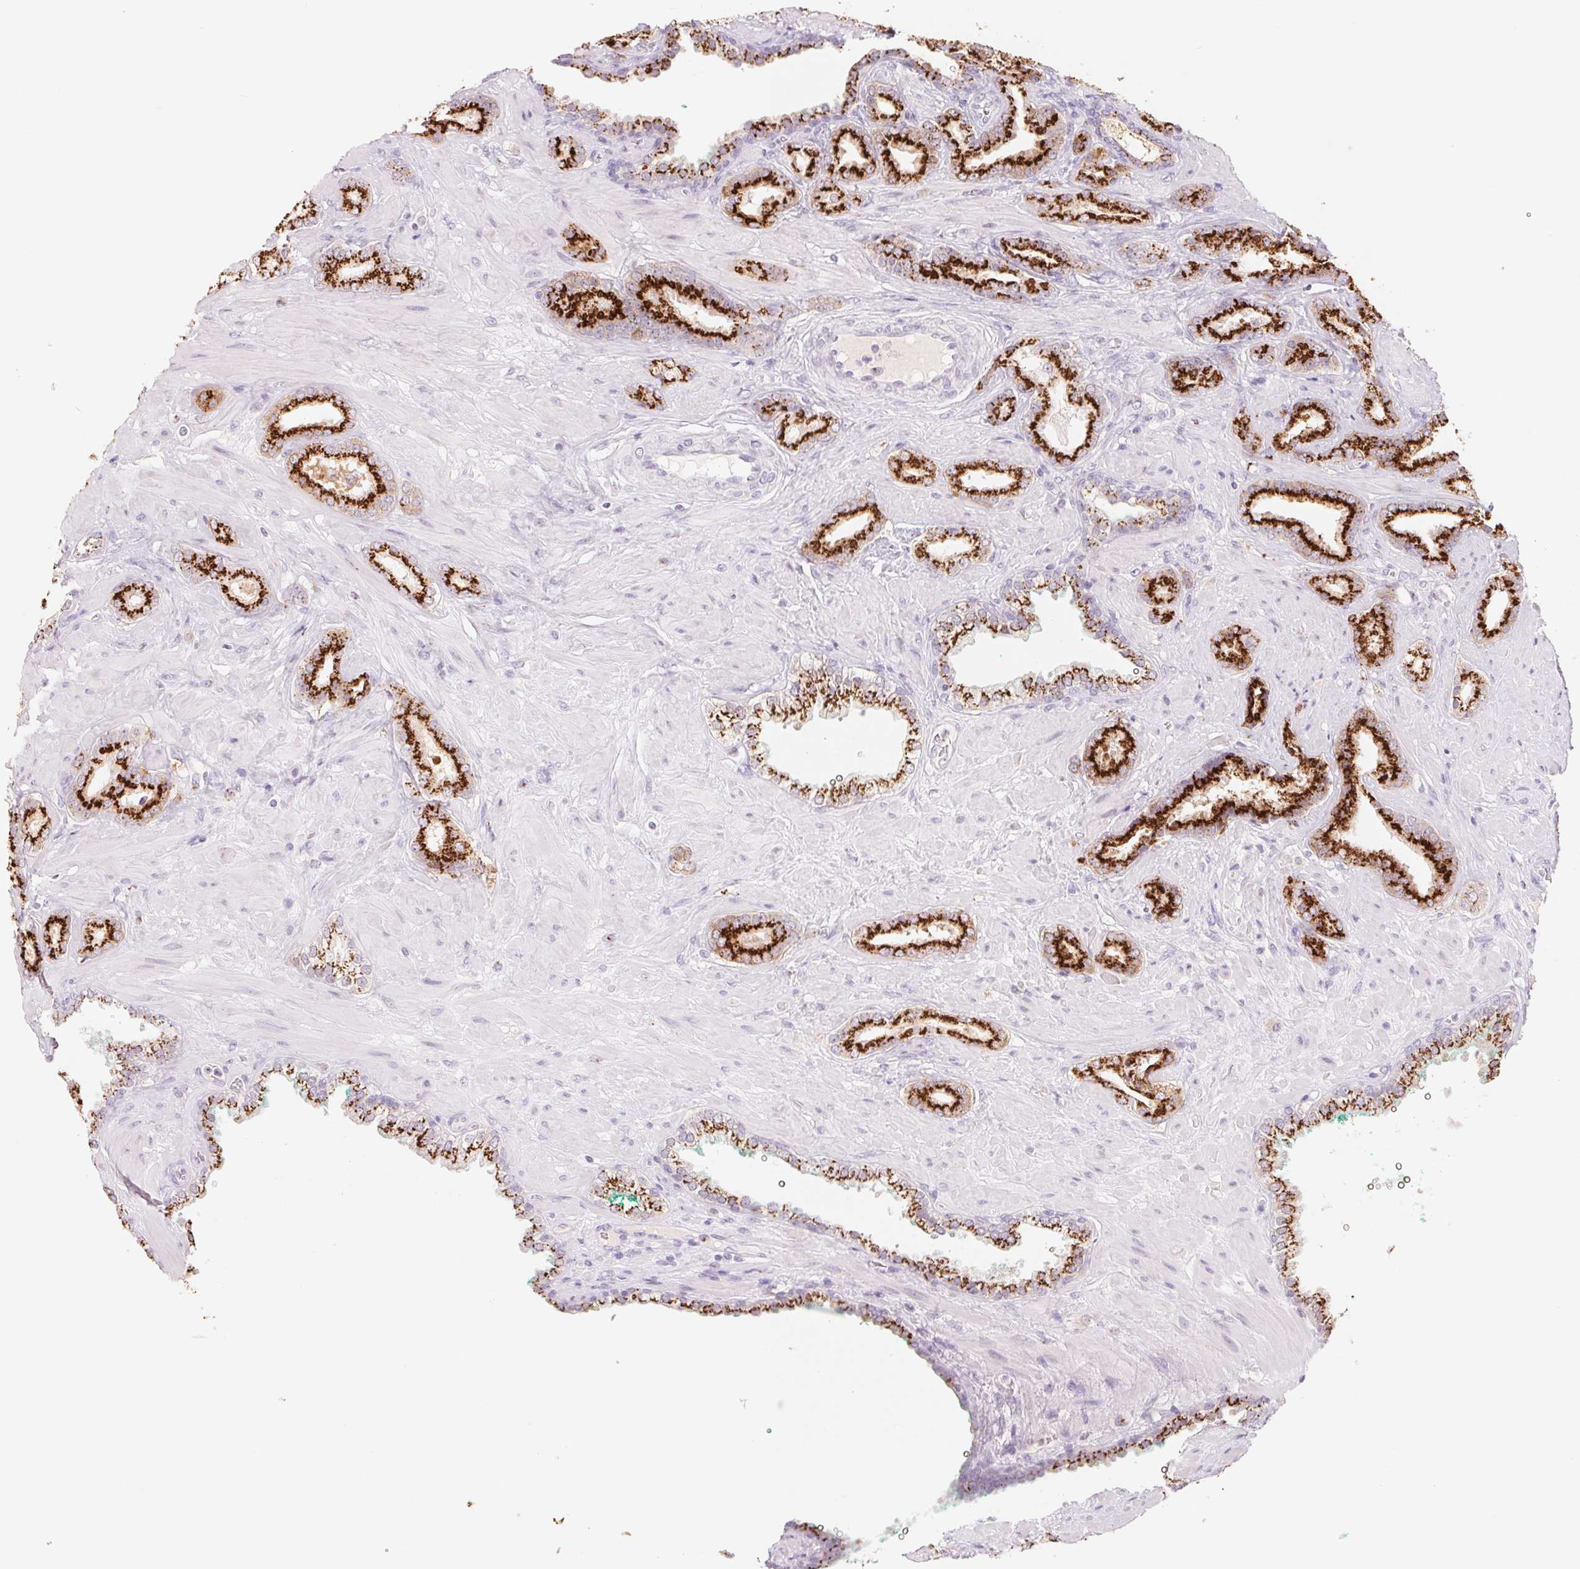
{"staining": {"intensity": "strong", "quantity": ">75%", "location": "cytoplasmic/membranous"}, "tissue": "prostate cancer", "cell_type": "Tumor cells", "image_type": "cancer", "snomed": [{"axis": "morphology", "description": "Adenocarcinoma, High grade"}, {"axis": "topography", "description": "Prostate"}], "caption": "Prostate cancer tissue demonstrates strong cytoplasmic/membranous positivity in about >75% of tumor cells", "gene": "GALNT7", "patient": {"sex": "male", "age": 56}}